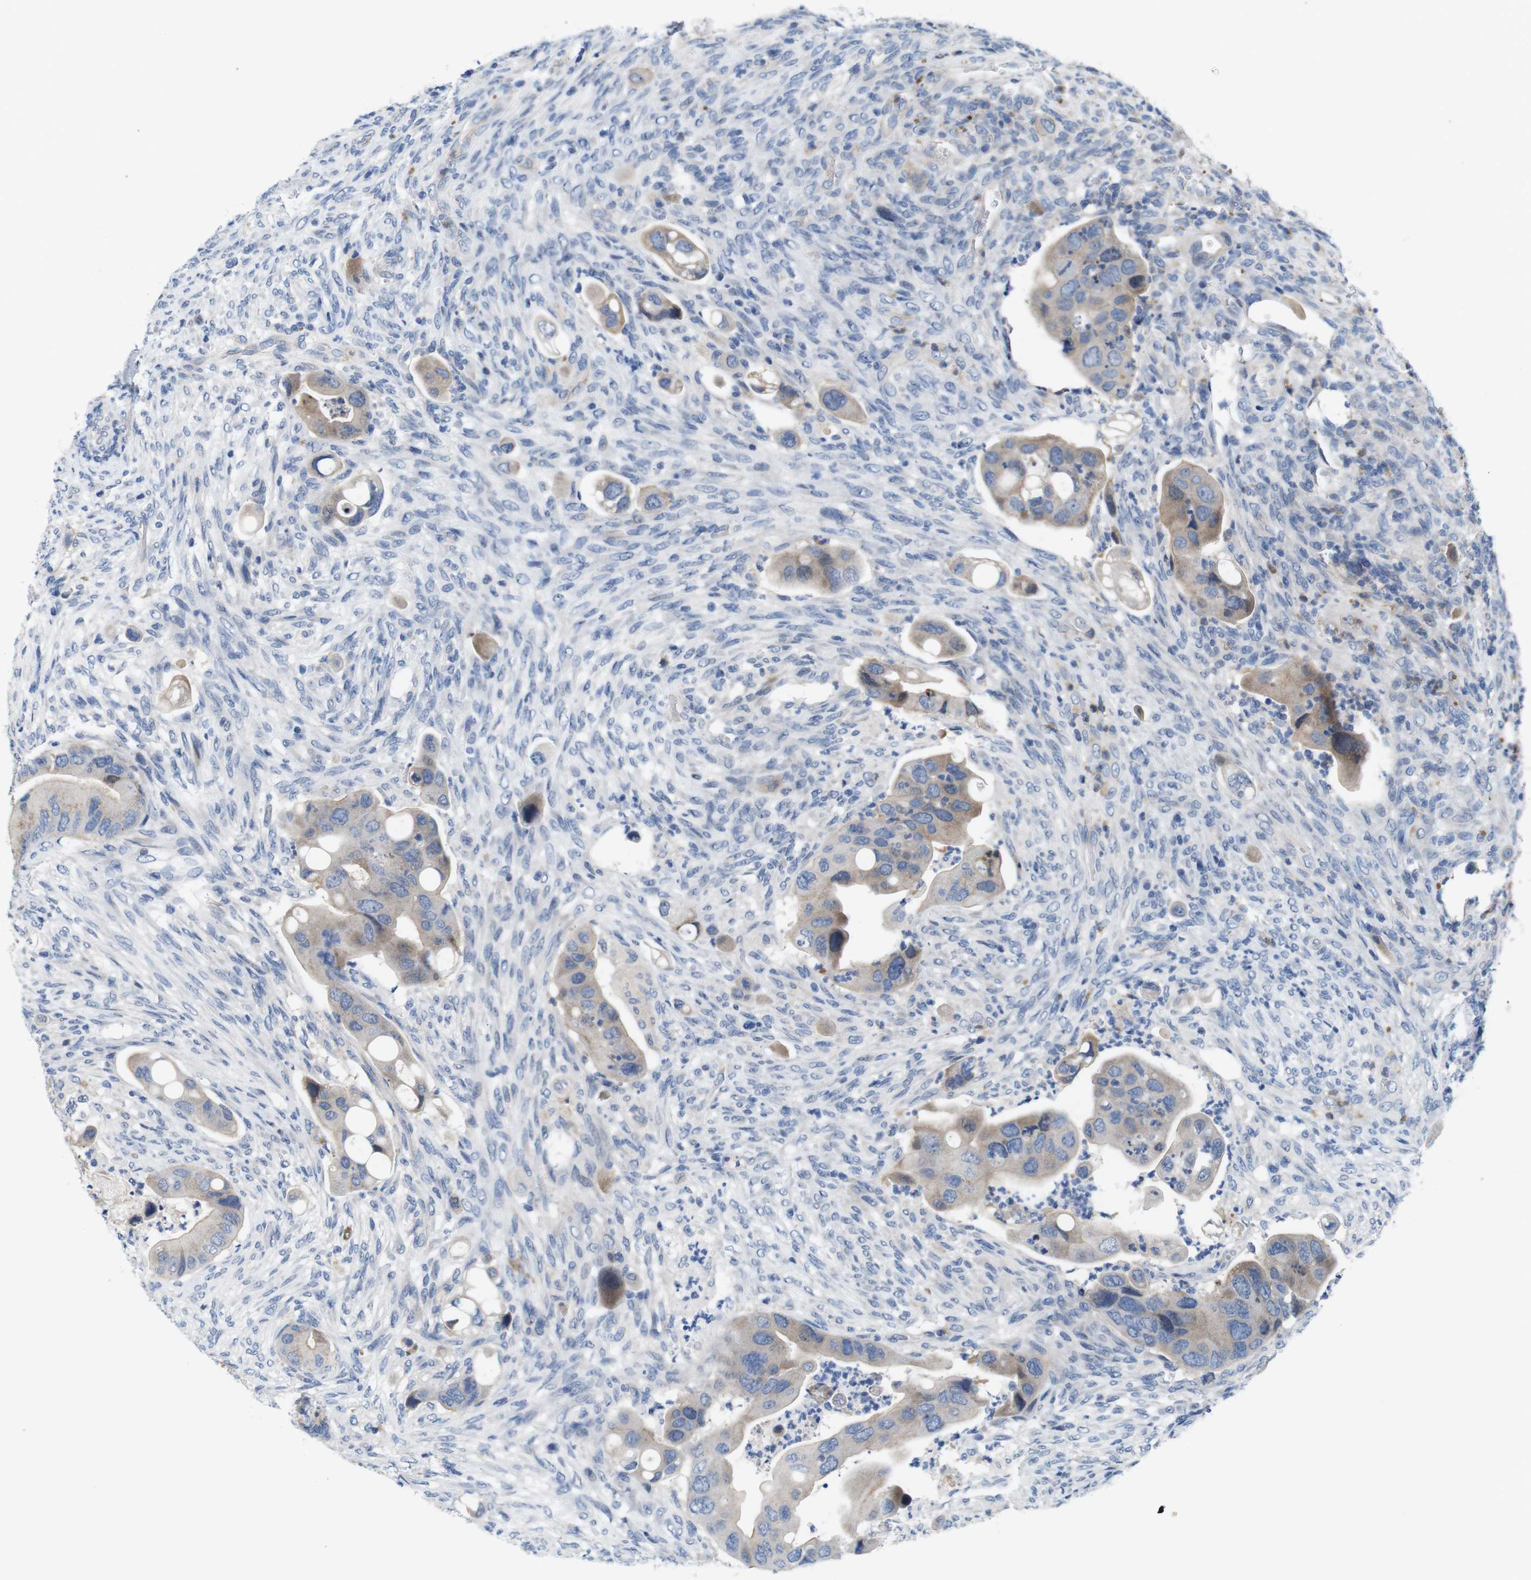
{"staining": {"intensity": "weak", "quantity": "25%-75%", "location": "cytoplasmic/membranous"}, "tissue": "colorectal cancer", "cell_type": "Tumor cells", "image_type": "cancer", "snomed": [{"axis": "morphology", "description": "Adenocarcinoma, NOS"}, {"axis": "topography", "description": "Rectum"}], "caption": "An IHC photomicrograph of neoplastic tissue is shown. Protein staining in brown highlights weak cytoplasmic/membranous positivity in colorectal adenocarcinoma within tumor cells.", "gene": "C1RL", "patient": {"sex": "female", "age": 57}}